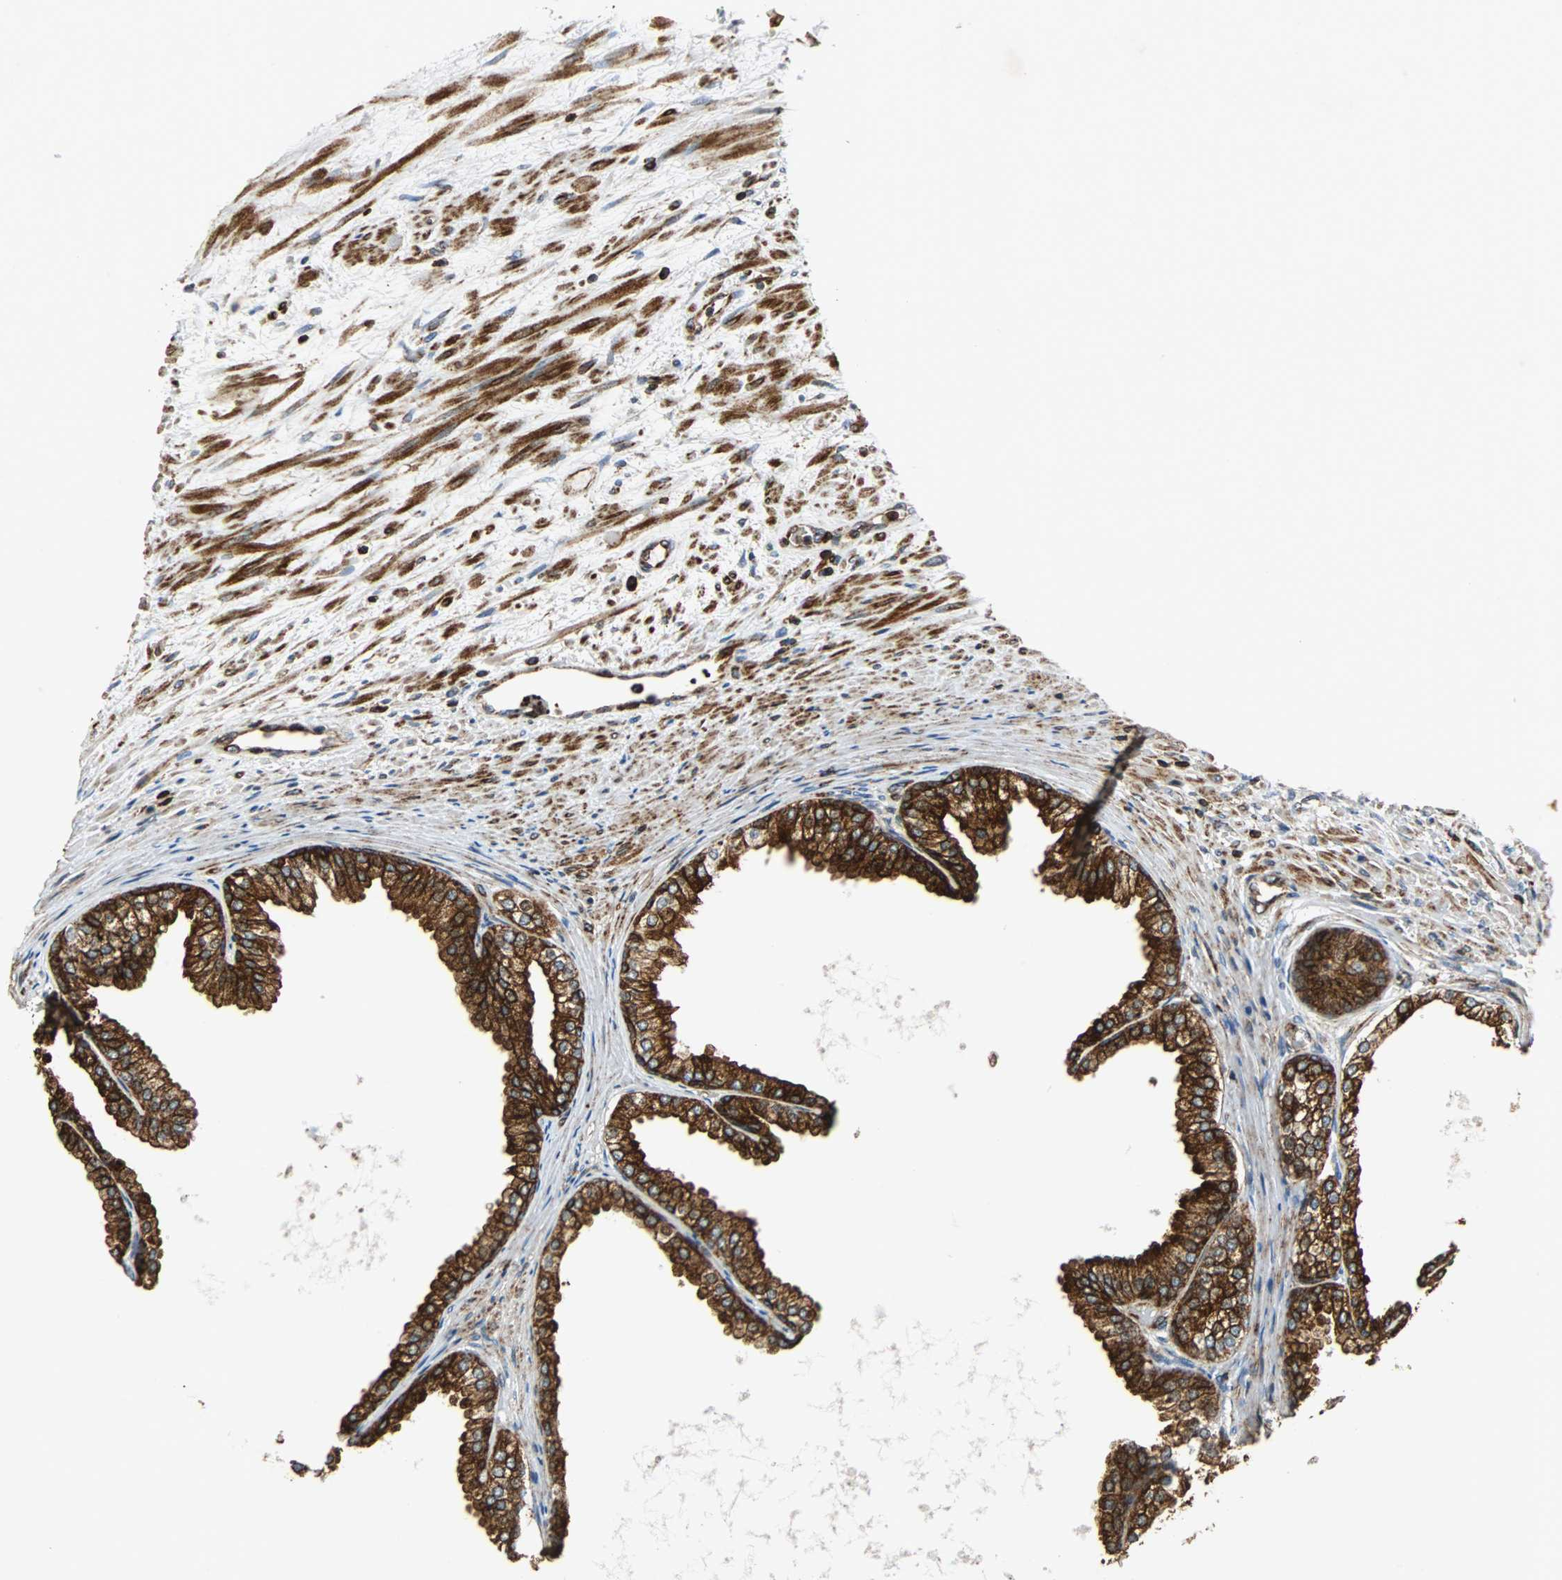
{"staining": {"intensity": "strong", "quantity": ">75%", "location": "cytoplasmic/membranous,nuclear"}, "tissue": "prostate", "cell_type": "Glandular cells", "image_type": "normal", "snomed": [{"axis": "morphology", "description": "Normal tissue, NOS"}, {"axis": "topography", "description": "Prostate"}], "caption": "High-magnification brightfield microscopy of benign prostate stained with DAB (3,3'-diaminobenzidine) (brown) and counterstained with hematoxylin (blue). glandular cells exhibit strong cytoplasmic/membranous,nuclear positivity is present in about>75% of cells.", "gene": "TUBA4A", "patient": {"sex": "male", "age": 76}}